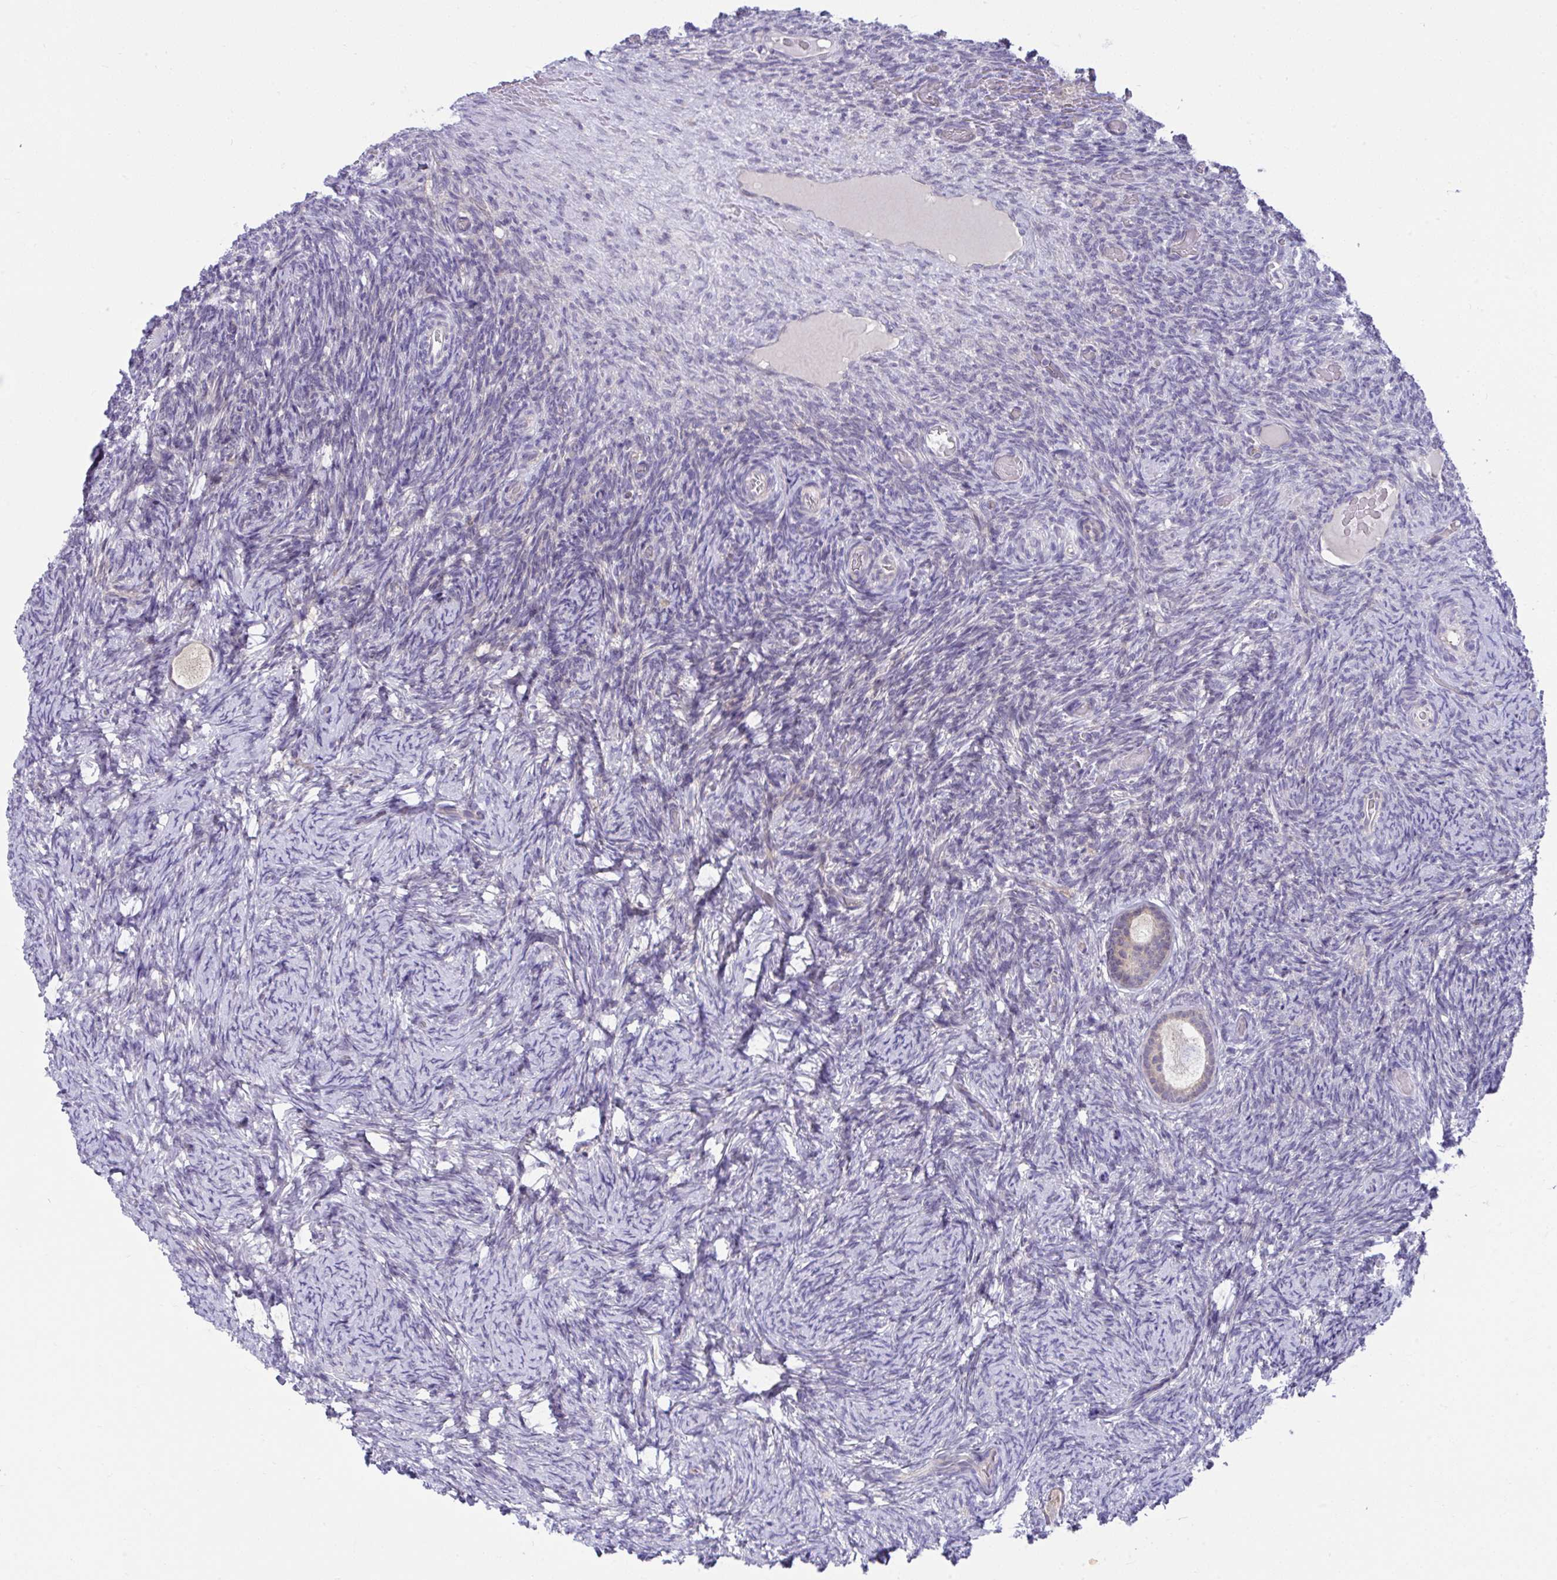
{"staining": {"intensity": "weak", "quantity": "25%-75%", "location": "cytoplasmic/membranous"}, "tissue": "ovary", "cell_type": "Follicle cells", "image_type": "normal", "snomed": [{"axis": "morphology", "description": "Normal tissue, NOS"}, {"axis": "topography", "description": "Ovary"}], "caption": "Immunohistochemical staining of normal ovary demonstrates 25%-75% levels of weak cytoplasmic/membranous protein expression in about 25%-75% of follicle cells. (DAB (3,3'-diaminobenzidine) IHC with brightfield microscopy, high magnification).", "gene": "PCDHB7", "patient": {"sex": "female", "age": 34}}